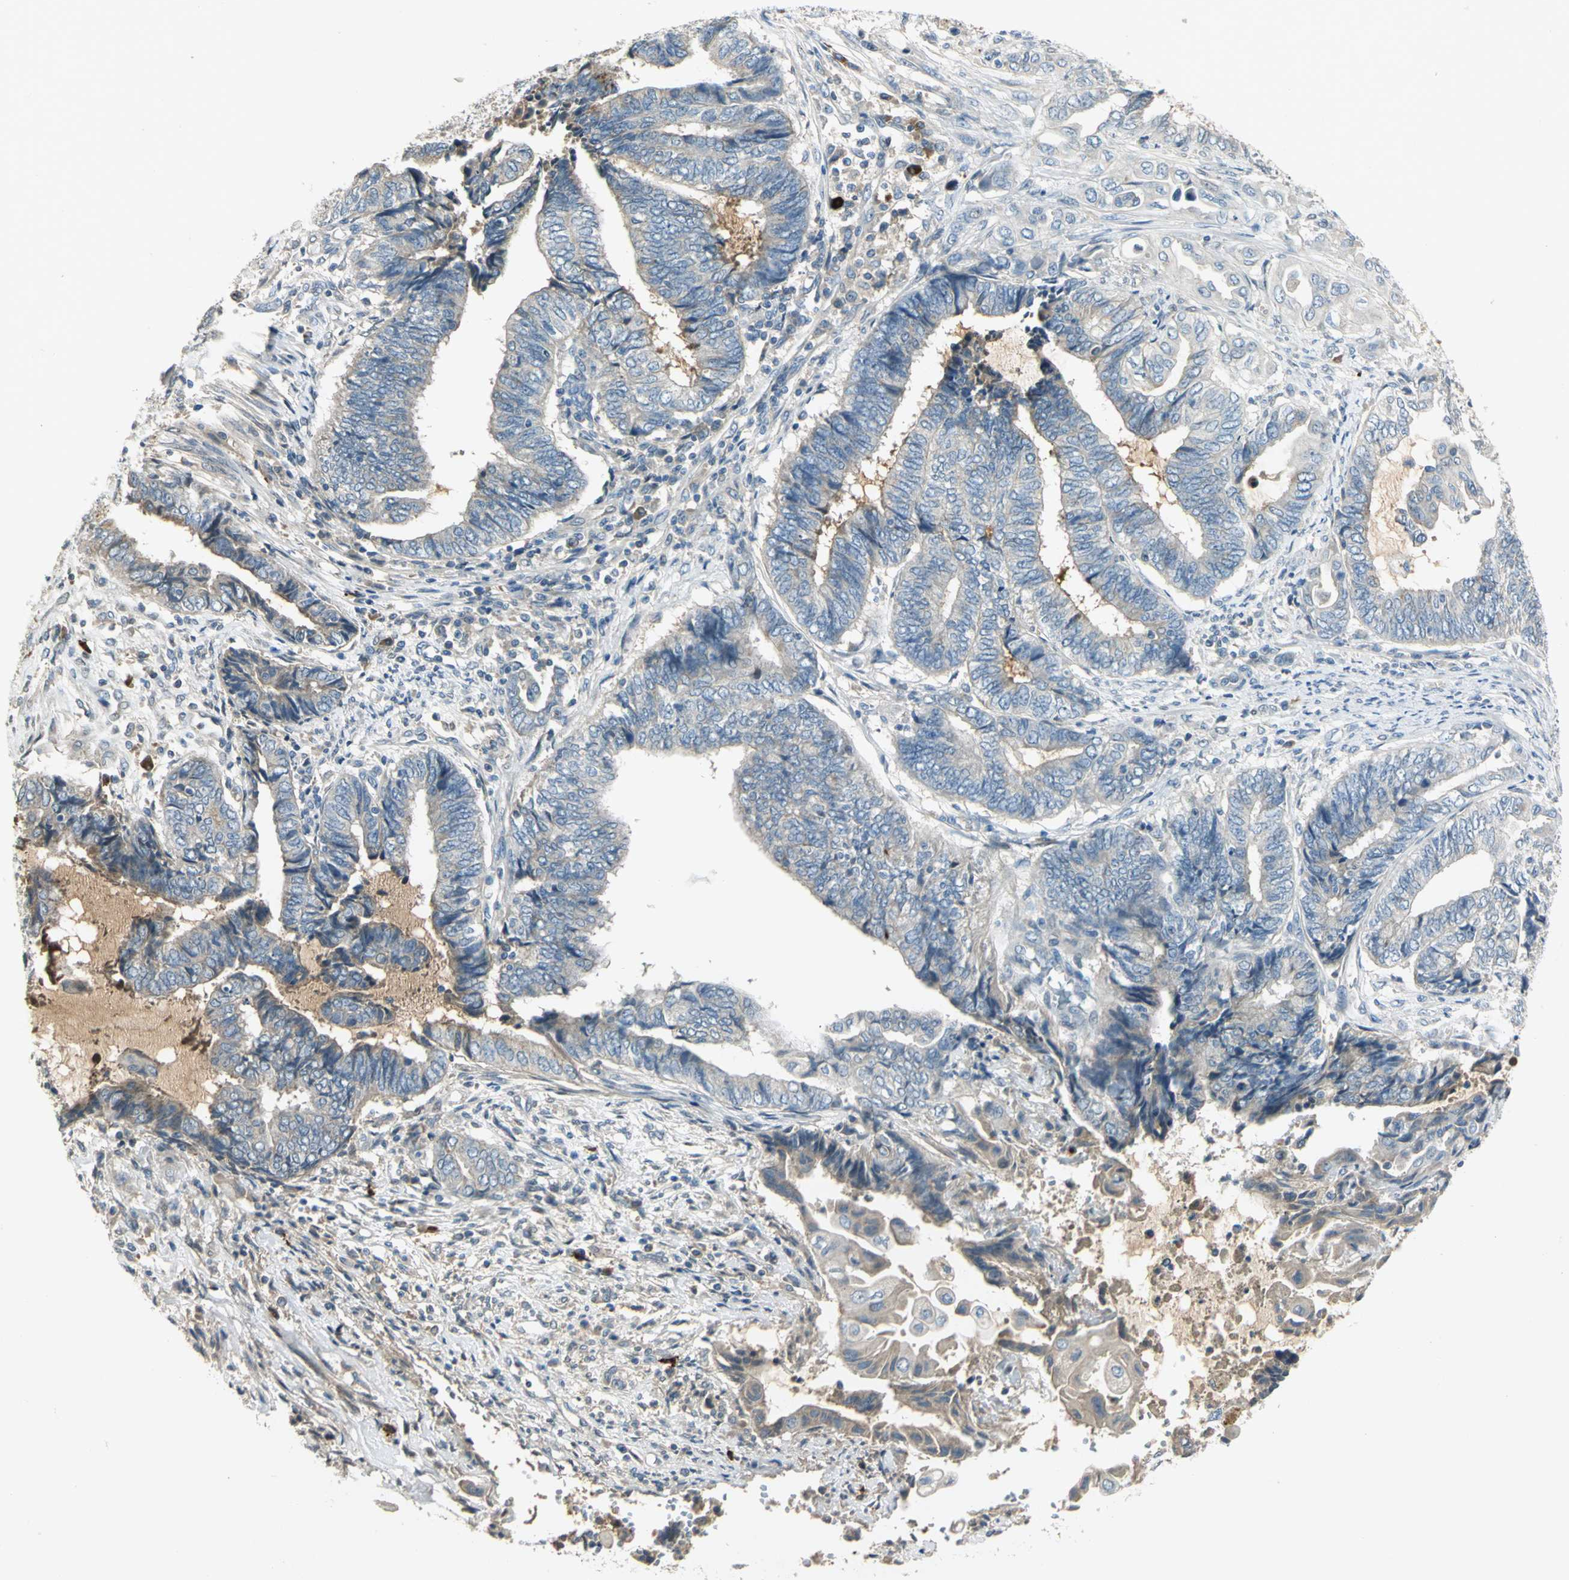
{"staining": {"intensity": "negative", "quantity": "none", "location": "none"}, "tissue": "endometrial cancer", "cell_type": "Tumor cells", "image_type": "cancer", "snomed": [{"axis": "morphology", "description": "Adenocarcinoma, NOS"}, {"axis": "topography", "description": "Uterus"}, {"axis": "topography", "description": "Endometrium"}], "caption": "There is no significant expression in tumor cells of endometrial adenocarcinoma.", "gene": "PROC", "patient": {"sex": "female", "age": 70}}